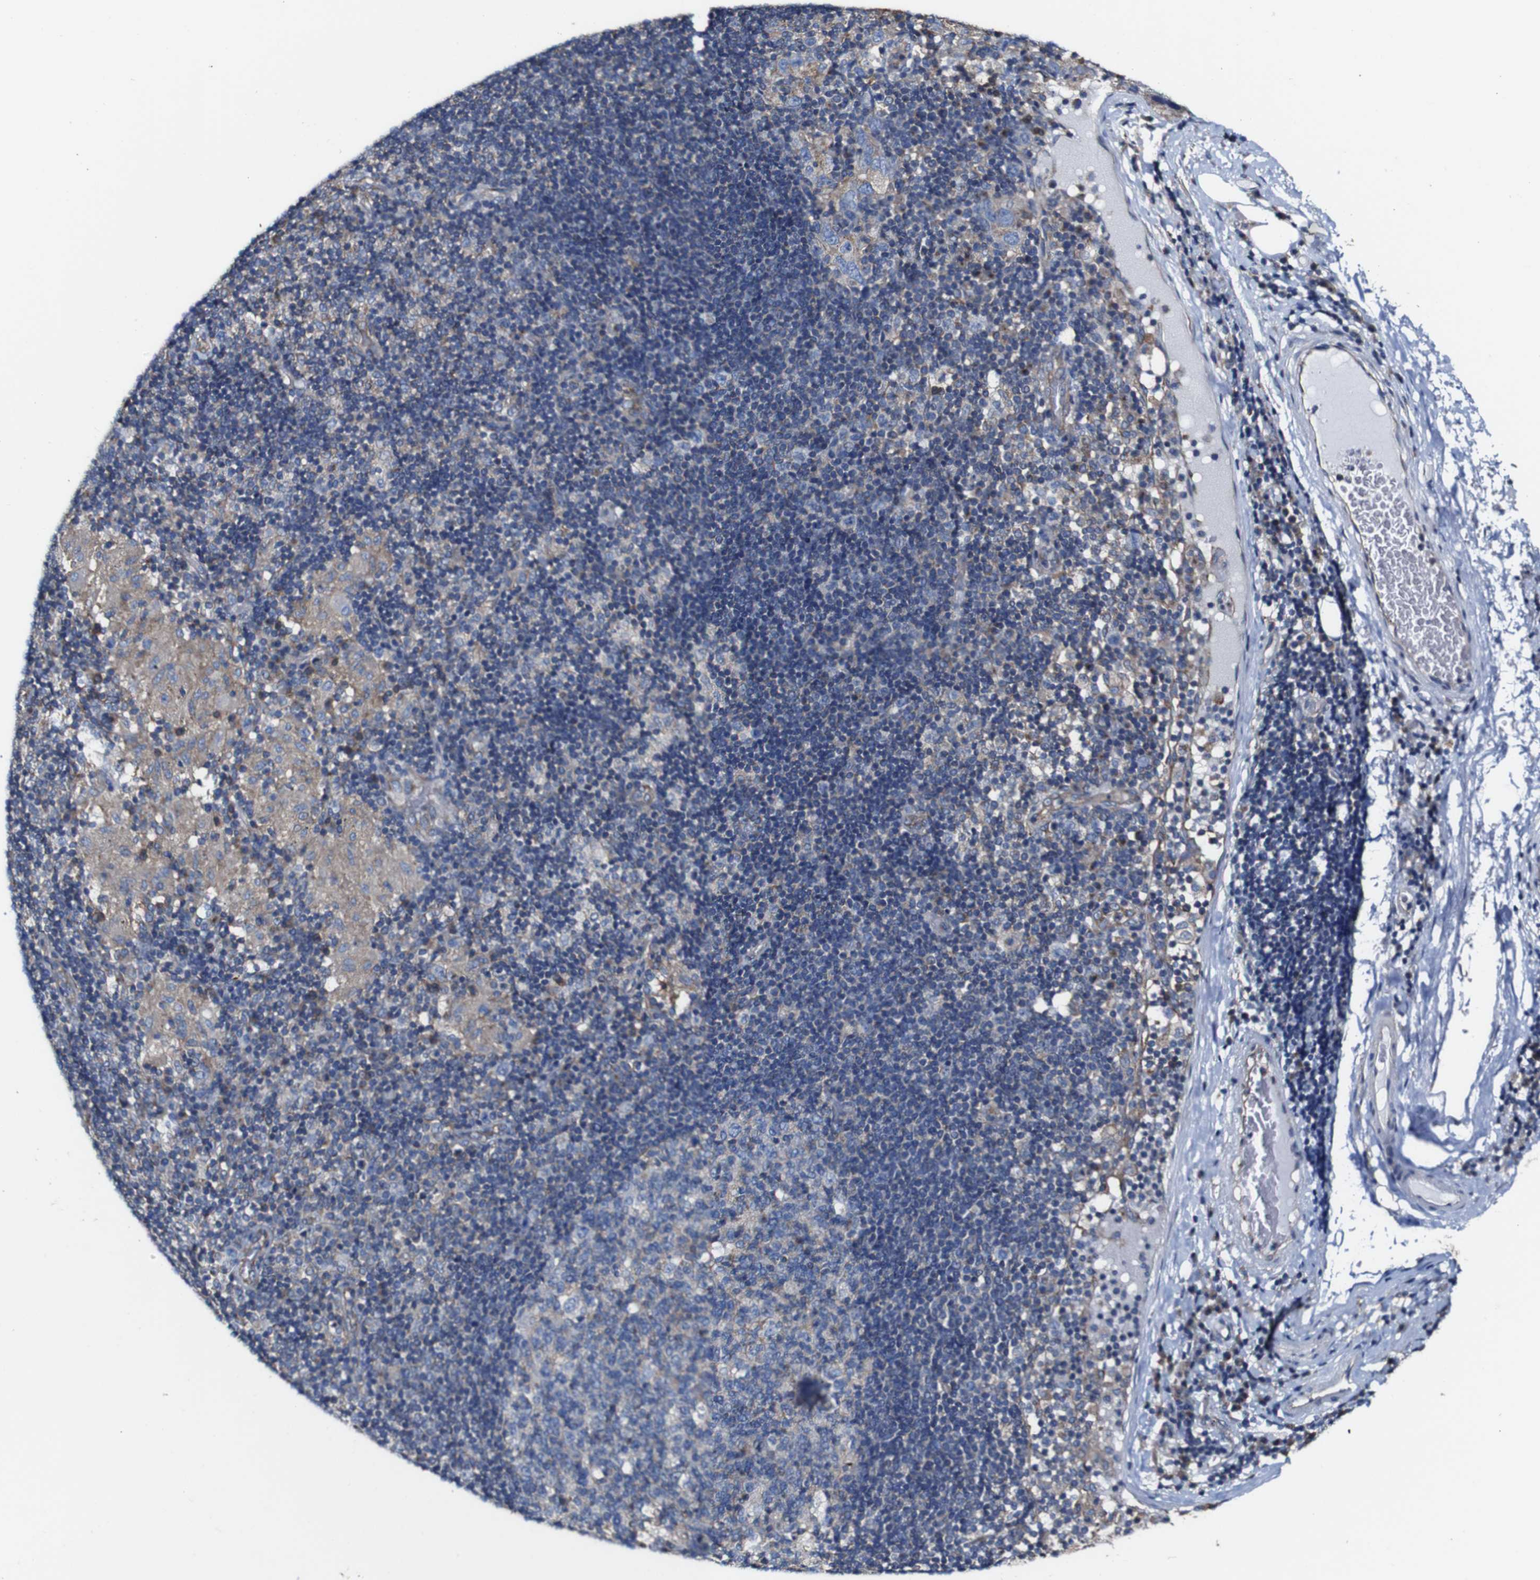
{"staining": {"intensity": "negative", "quantity": "none", "location": "none"}, "tissue": "adipose tissue", "cell_type": "Adipocytes", "image_type": "normal", "snomed": [{"axis": "morphology", "description": "Normal tissue, NOS"}, {"axis": "morphology", "description": "Adenocarcinoma, NOS"}, {"axis": "topography", "description": "Esophagus"}], "caption": "Immunohistochemical staining of unremarkable adipose tissue exhibits no significant positivity in adipocytes. Brightfield microscopy of IHC stained with DAB (brown) and hematoxylin (blue), captured at high magnification.", "gene": "CSF1R", "patient": {"sex": "male", "age": 62}}